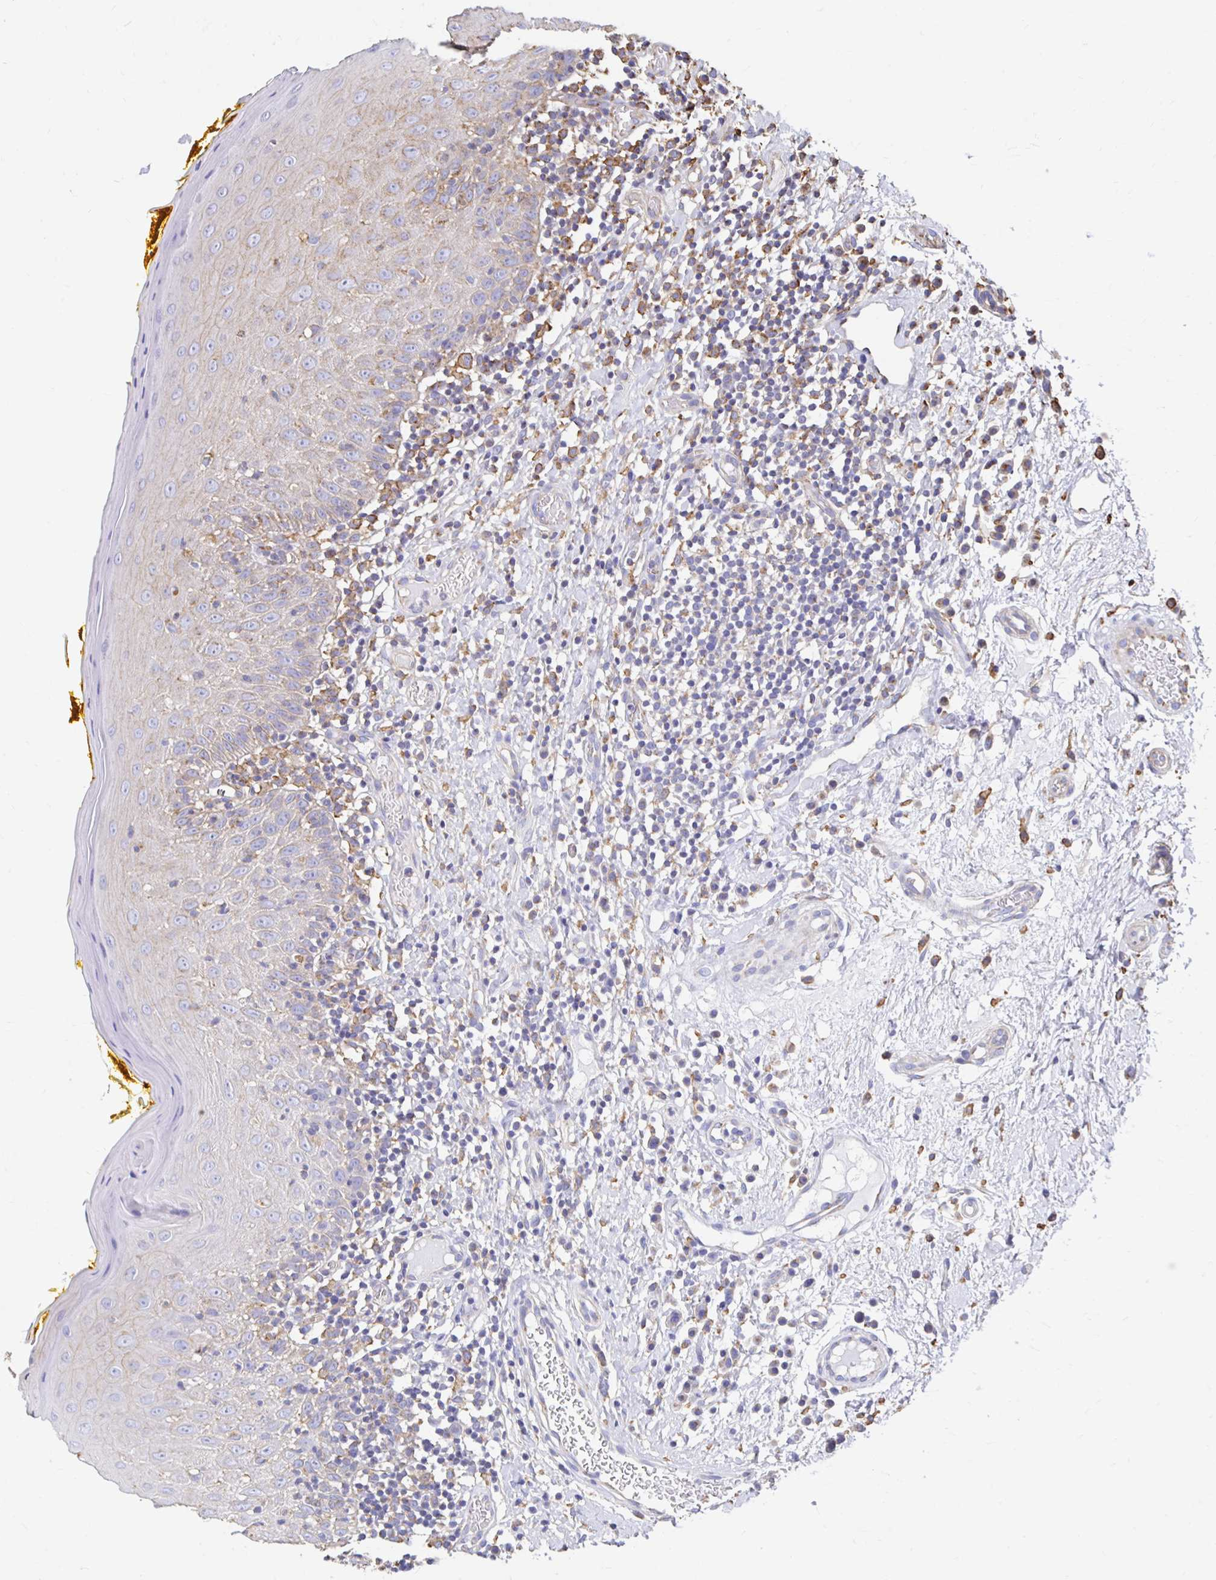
{"staining": {"intensity": "weak", "quantity": "<25%", "location": "cytoplasmic/membranous"}, "tissue": "oral mucosa", "cell_type": "Squamous epithelial cells", "image_type": "normal", "snomed": [{"axis": "morphology", "description": "Normal tissue, NOS"}, {"axis": "topography", "description": "Oral tissue"}, {"axis": "topography", "description": "Tounge, NOS"}], "caption": "There is no significant positivity in squamous epithelial cells of oral mucosa. (DAB (3,3'-diaminobenzidine) immunohistochemistry visualized using brightfield microscopy, high magnification).", "gene": "CLTC", "patient": {"sex": "female", "age": 58}}